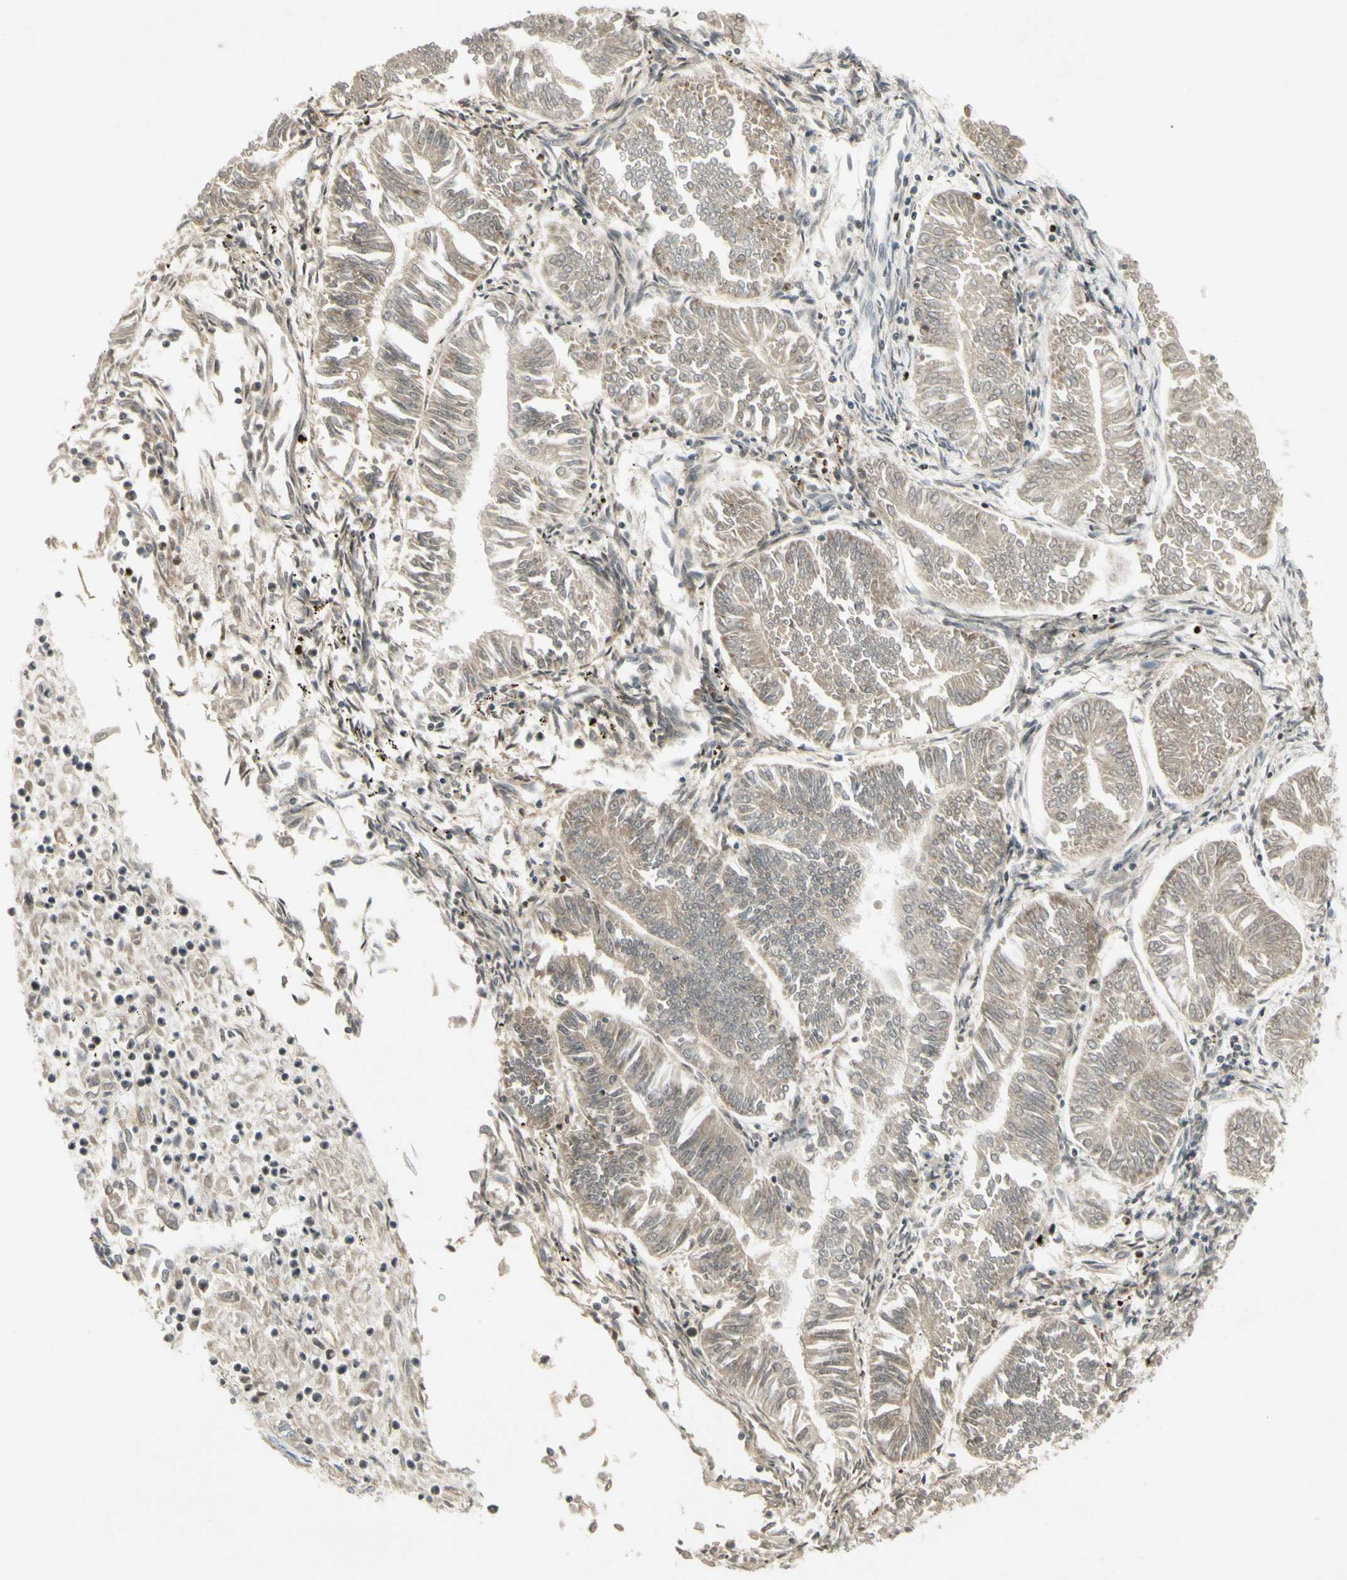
{"staining": {"intensity": "weak", "quantity": ">75%", "location": "cytoplasmic/membranous"}, "tissue": "endometrial cancer", "cell_type": "Tumor cells", "image_type": "cancer", "snomed": [{"axis": "morphology", "description": "Adenocarcinoma, NOS"}, {"axis": "topography", "description": "Endometrium"}], "caption": "This histopathology image demonstrates adenocarcinoma (endometrial) stained with immunohistochemistry (IHC) to label a protein in brown. The cytoplasmic/membranous of tumor cells show weak positivity for the protein. Nuclei are counter-stained blue.", "gene": "ETF1", "patient": {"sex": "female", "age": 53}}